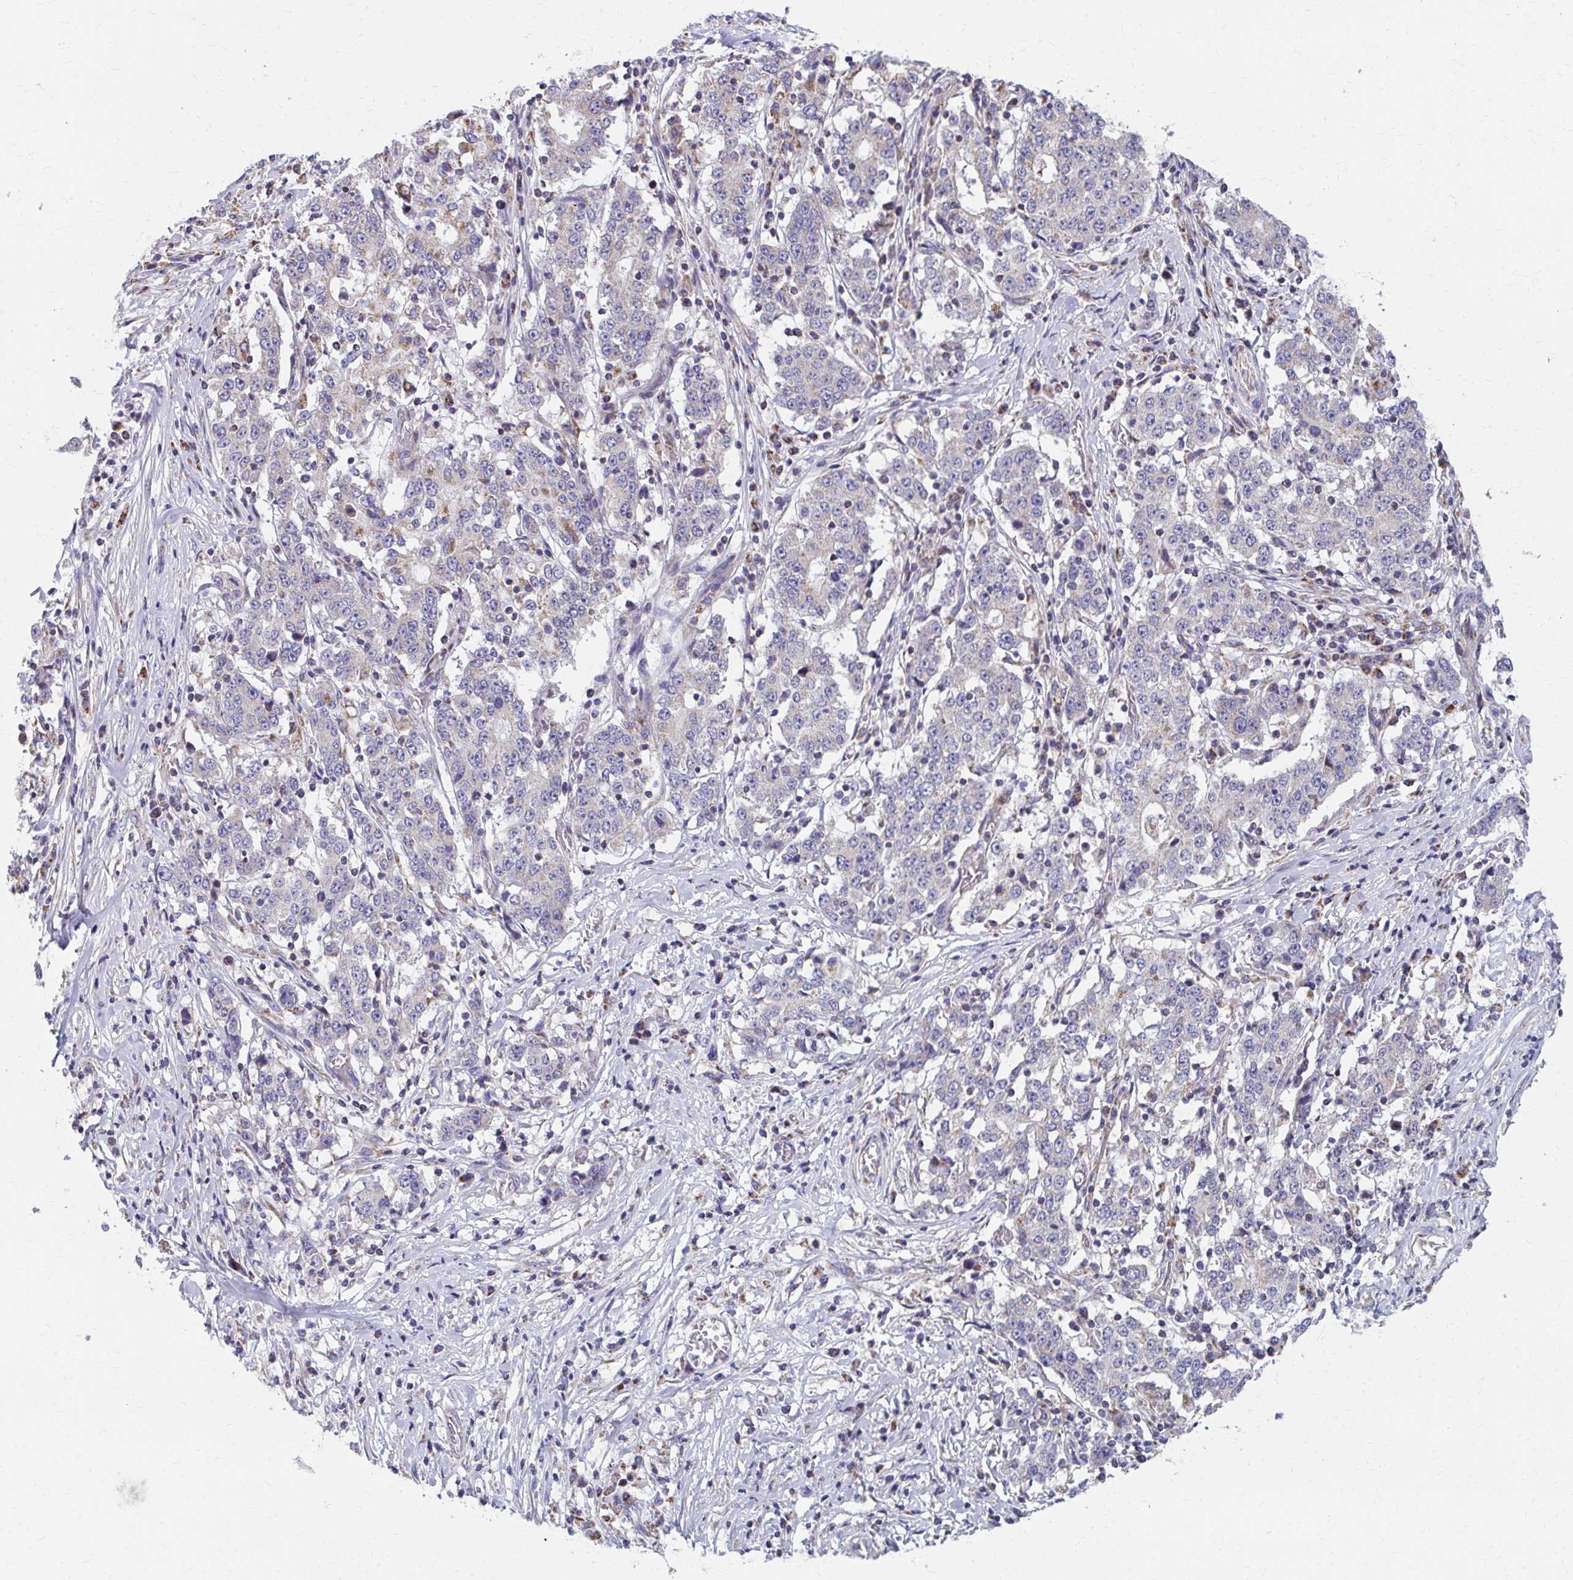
{"staining": {"intensity": "negative", "quantity": "none", "location": "none"}, "tissue": "stomach cancer", "cell_type": "Tumor cells", "image_type": "cancer", "snomed": [{"axis": "morphology", "description": "Adenocarcinoma, NOS"}, {"axis": "topography", "description": "Stomach"}], "caption": "This is an IHC photomicrograph of adenocarcinoma (stomach). There is no expression in tumor cells.", "gene": "RCC1L", "patient": {"sex": "male", "age": 59}}